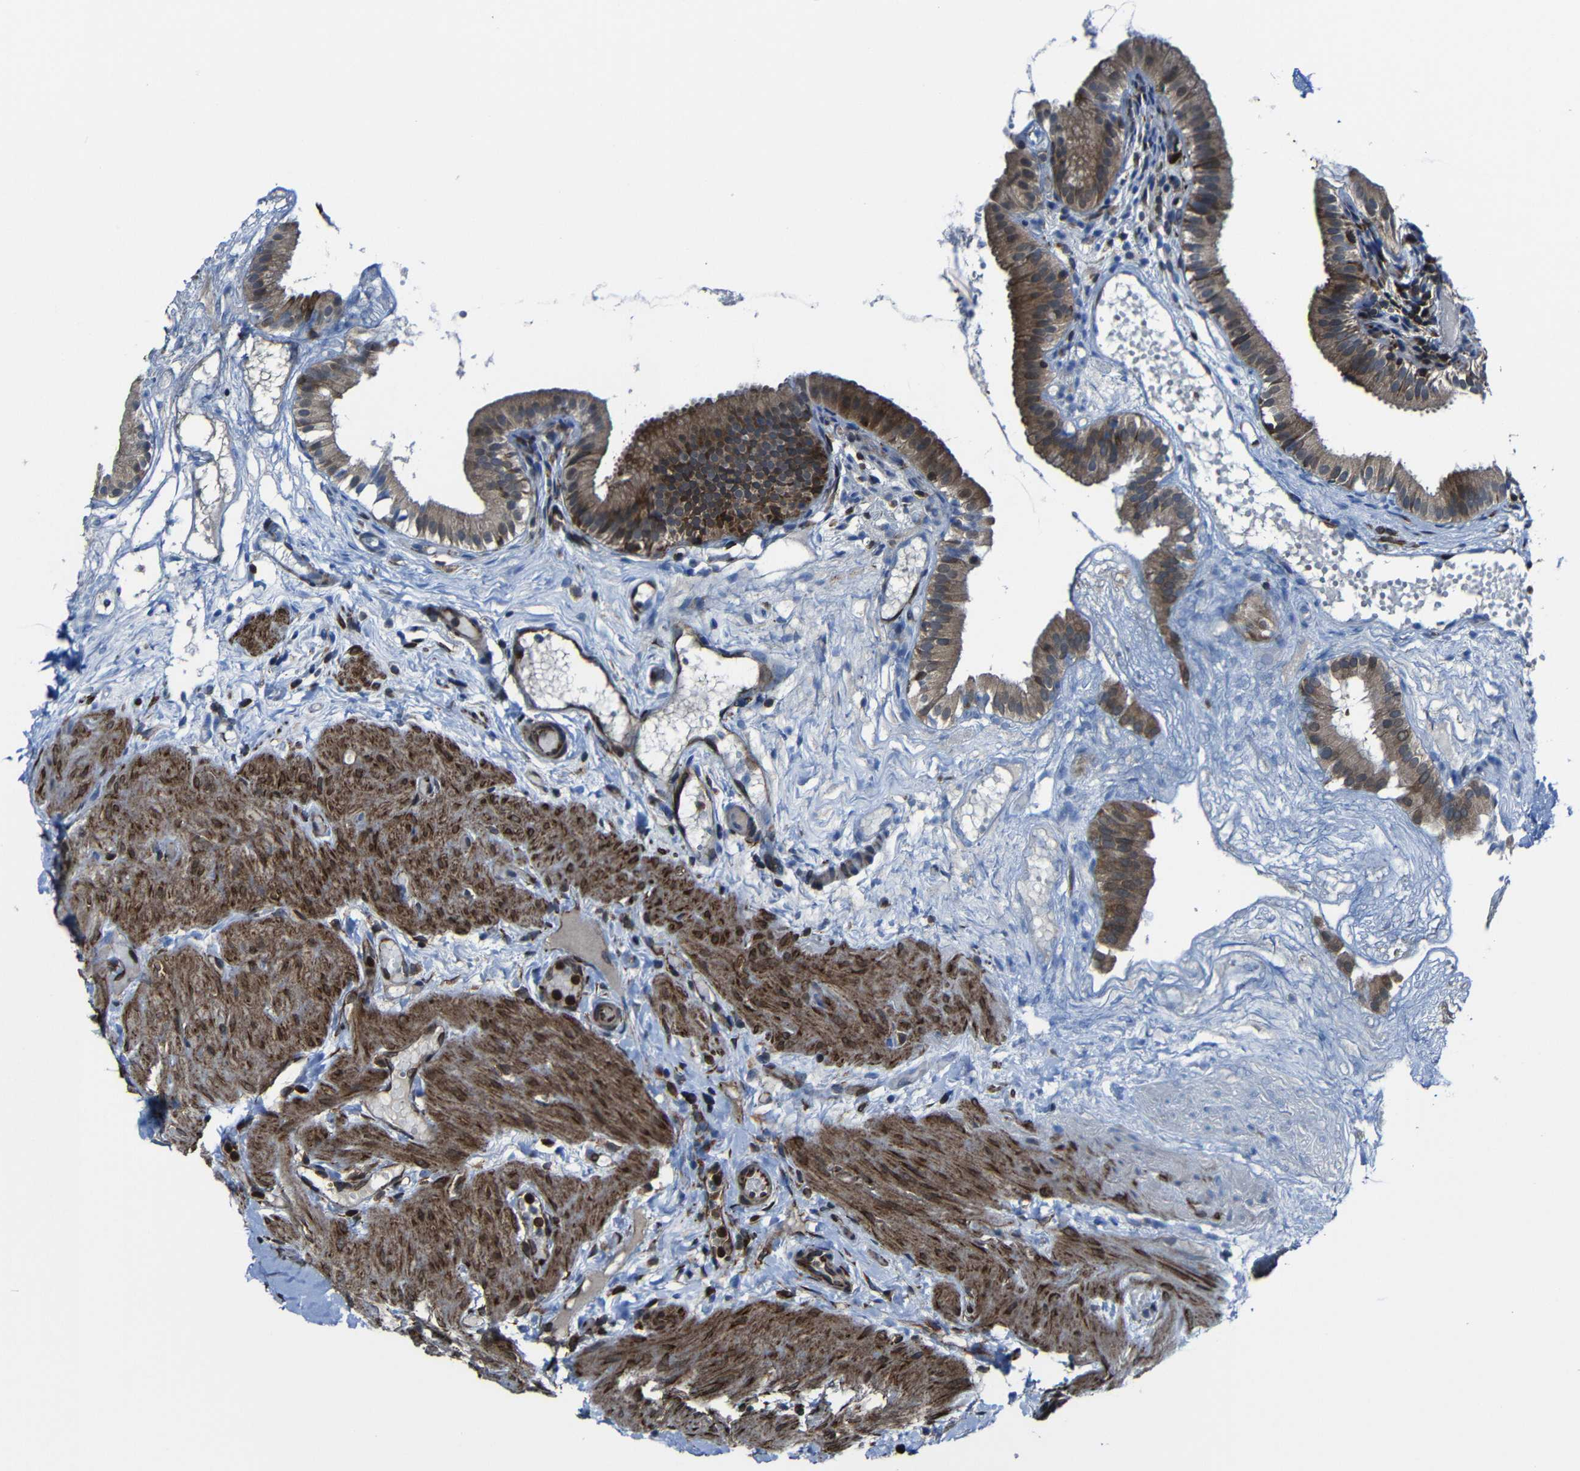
{"staining": {"intensity": "moderate", "quantity": ">75%", "location": "cytoplasmic/membranous"}, "tissue": "gallbladder", "cell_type": "Glandular cells", "image_type": "normal", "snomed": [{"axis": "morphology", "description": "Normal tissue, NOS"}, {"axis": "topography", "description": "Gallbladder"}], "caption": "Moderate cytoplasmic/membranous positivity for a protein is seen in about >75% of glandular cells of benign gallbladder using immunohistochemistry.", "gene": "KIAA0513", "patient": {"sex": "female", "age": 26}}